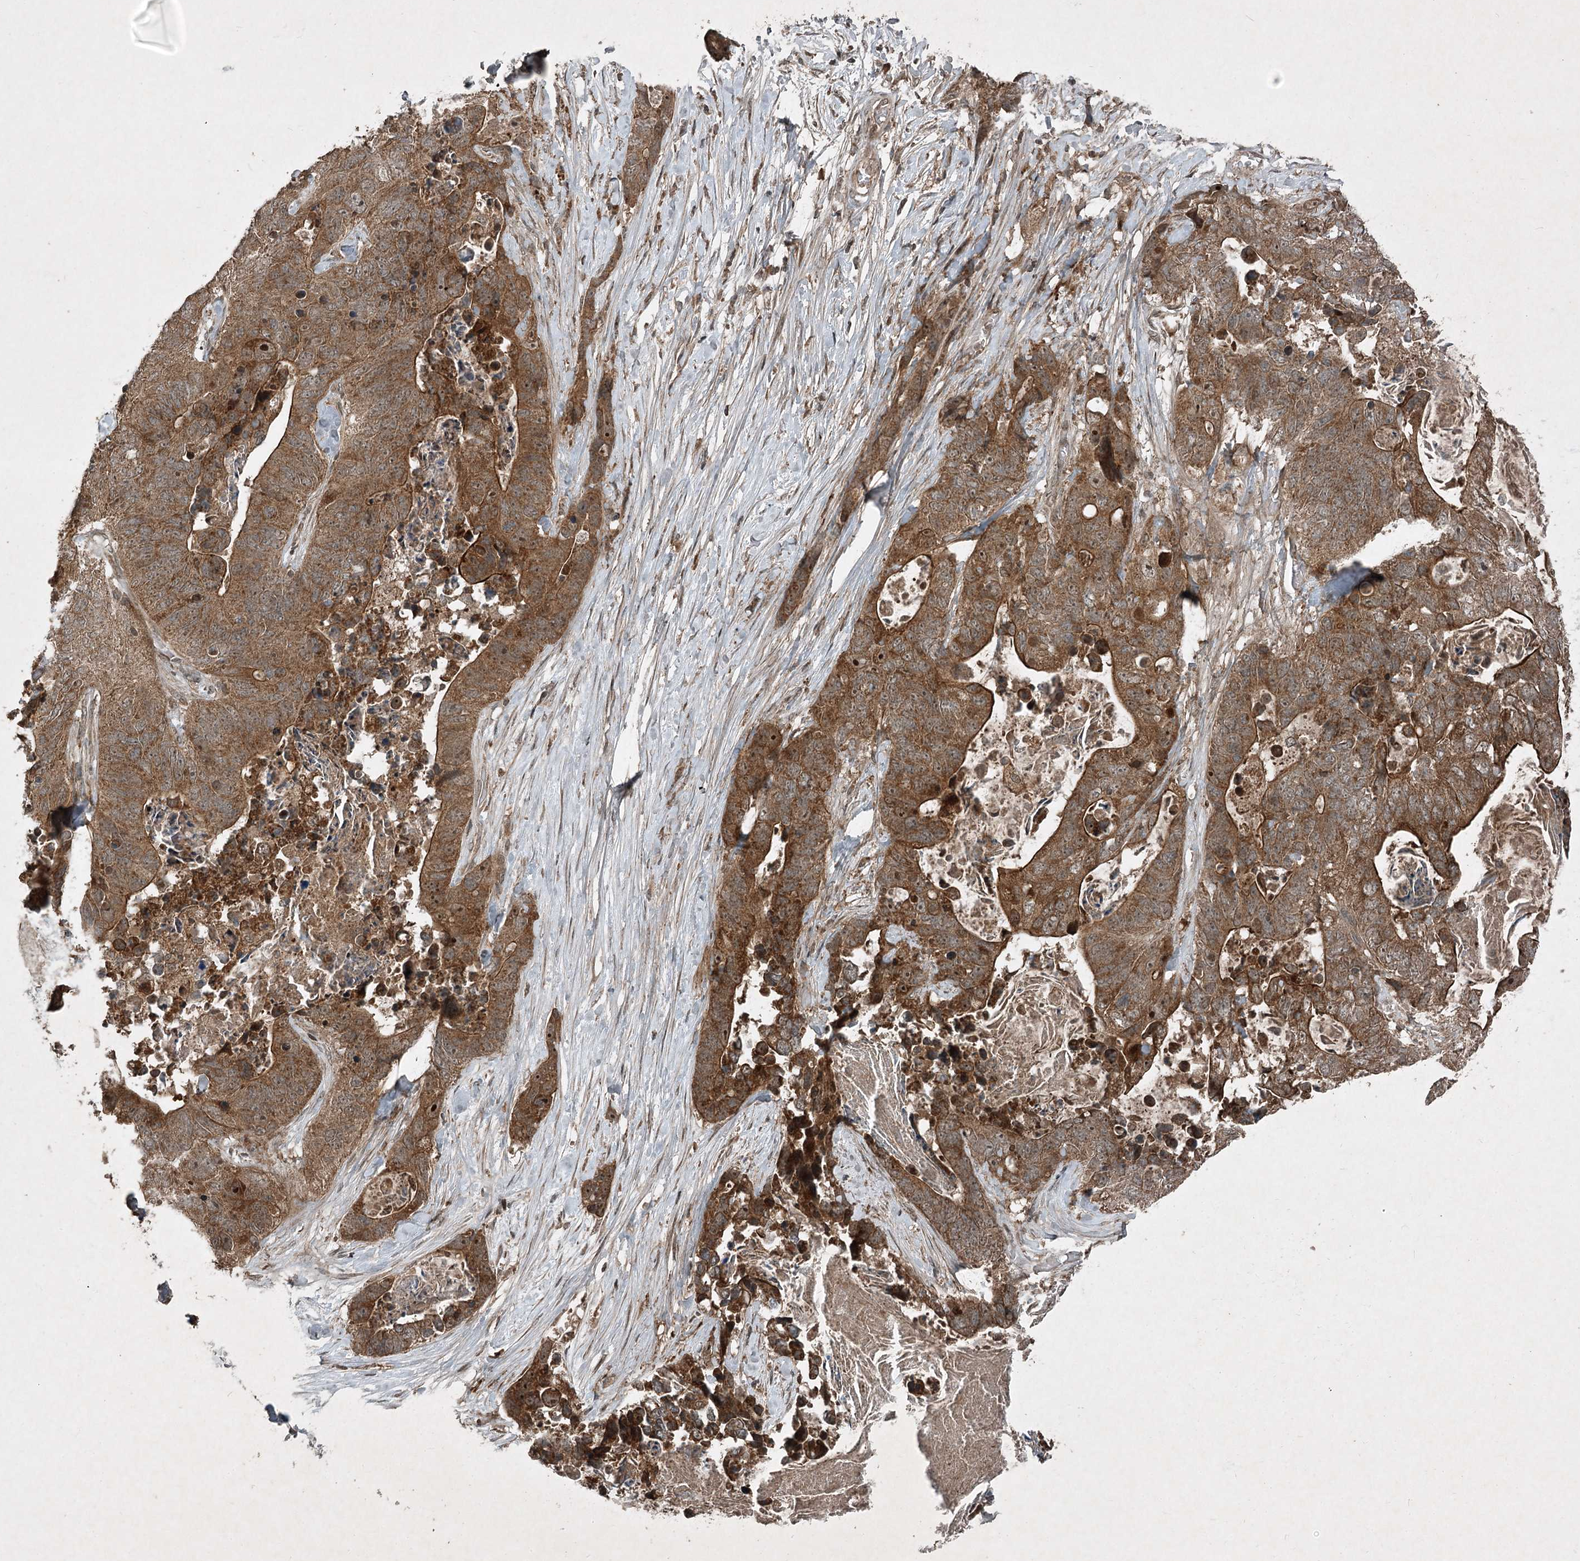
{"staining": {"intensity": "strong", "quantity": ">75%", "location": "cytoplasmic/membranous"}, "tissue": "stomach cancer", "cell_type": "Tumor cells", "image_type": "cancer", "snomed": [{"axis": "morphology", "description": "Adenocarcinoma, NOS"}, {"axis": "topography", "description": "Stomach"}], "caption": "Strong cytoplasmic/membranous staining is appreciated in approximately >75% of tumor cells in stomach adenocarcinoma.", "gene": "UNC93A", "patient": {"sex": "female", "age": 89}}